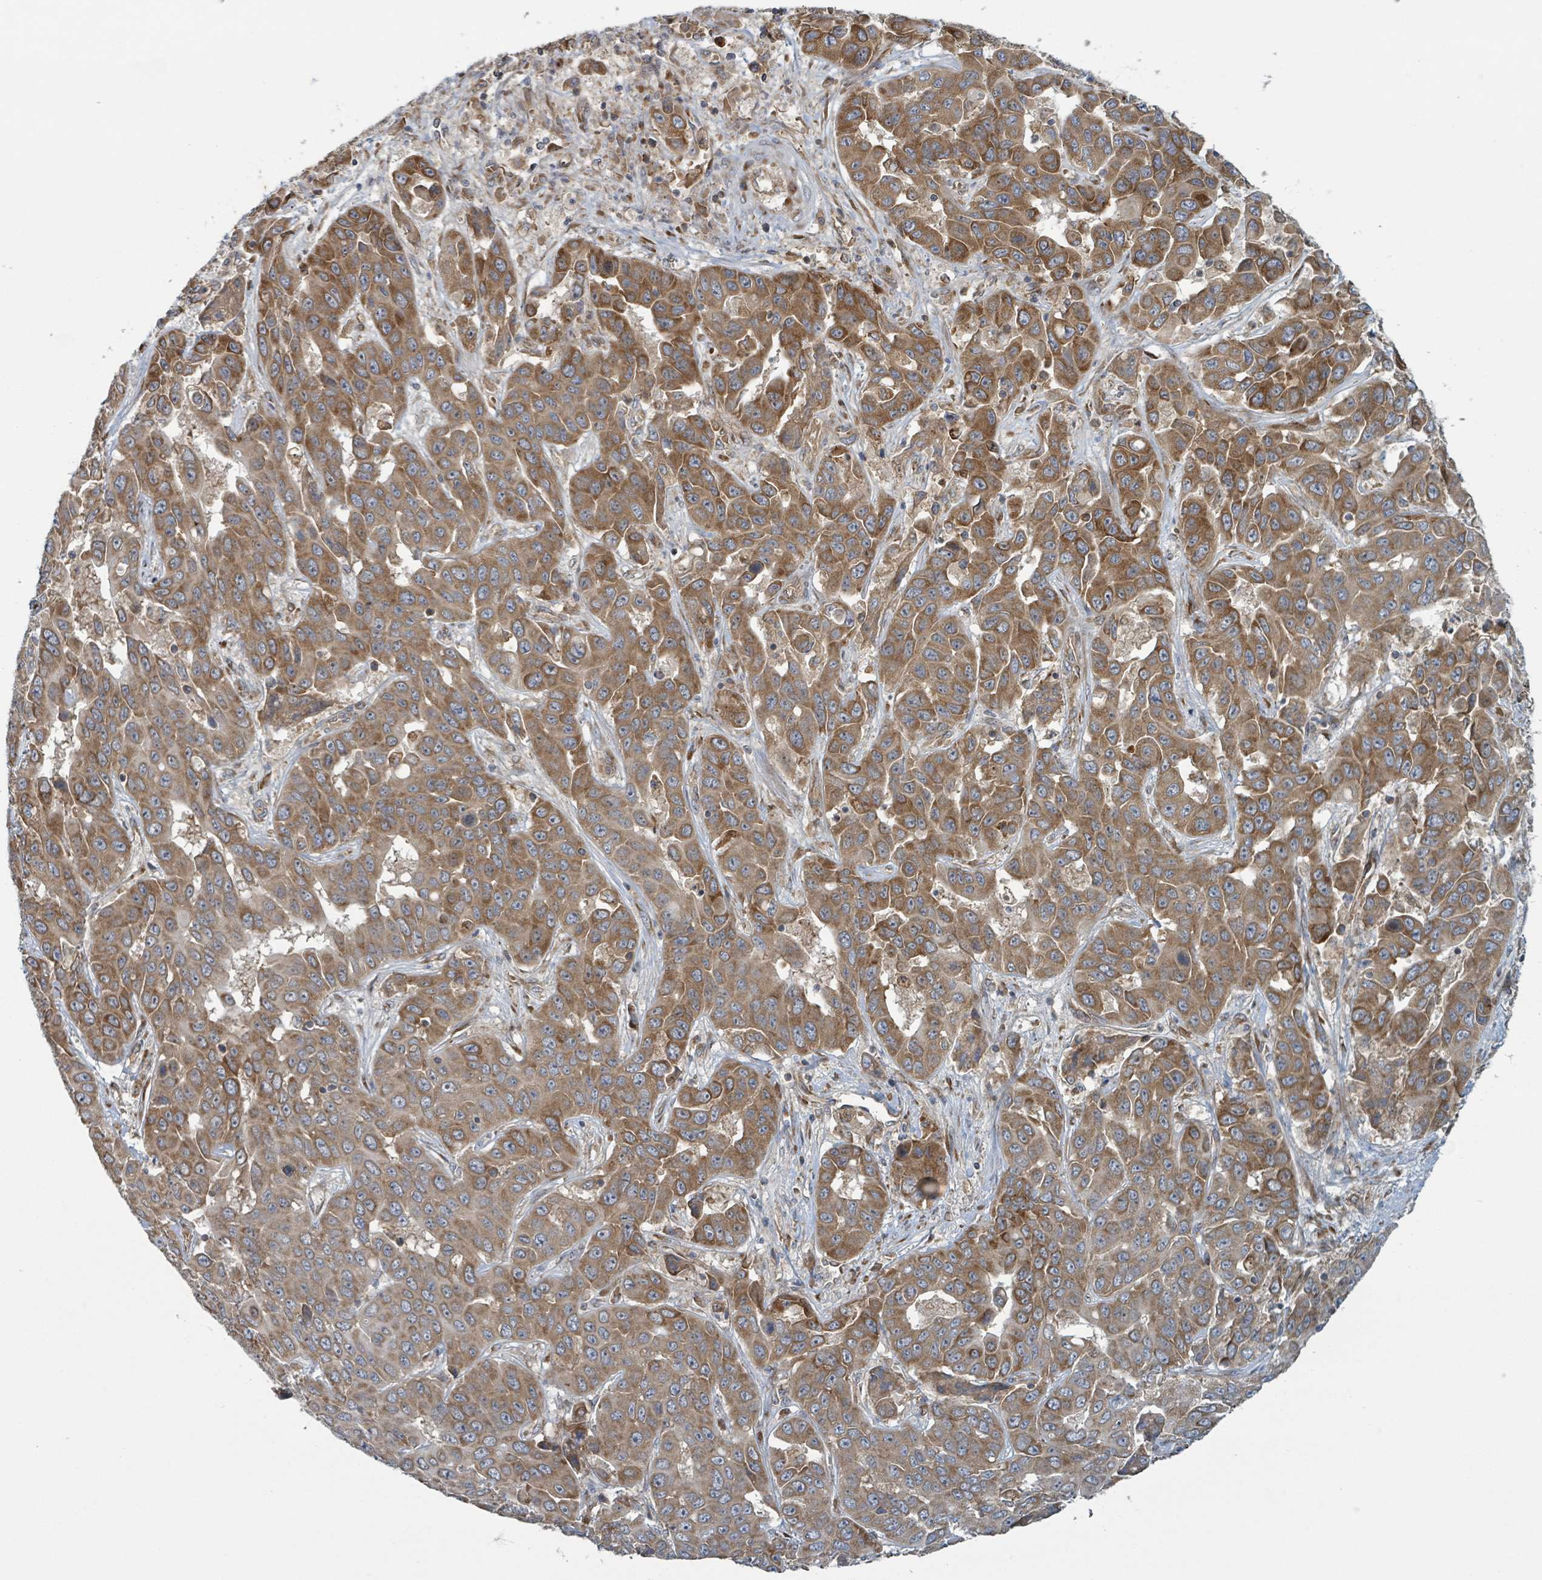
{"staining": {"intensity": "moderate", "quantity": ">75%", "location": "cytoplasmic/membranous"}, "tissue": "liver cancer", "cell_type": "Tumor cells", "image_type": "cancer", "snomed": [{"axis": "morphology", "description": "Cholangiocarcinoma"}, {"axis": "topography", "description": "Liver"}], "caption": "Liver cancer was stained to show a protein in brown. There is medium levels of moderate cytoplasmic/membranous expression in approximately >75% of tumor cells.", "gene": "OR51E1", "patient": {"sex": "female", "age": 52}}